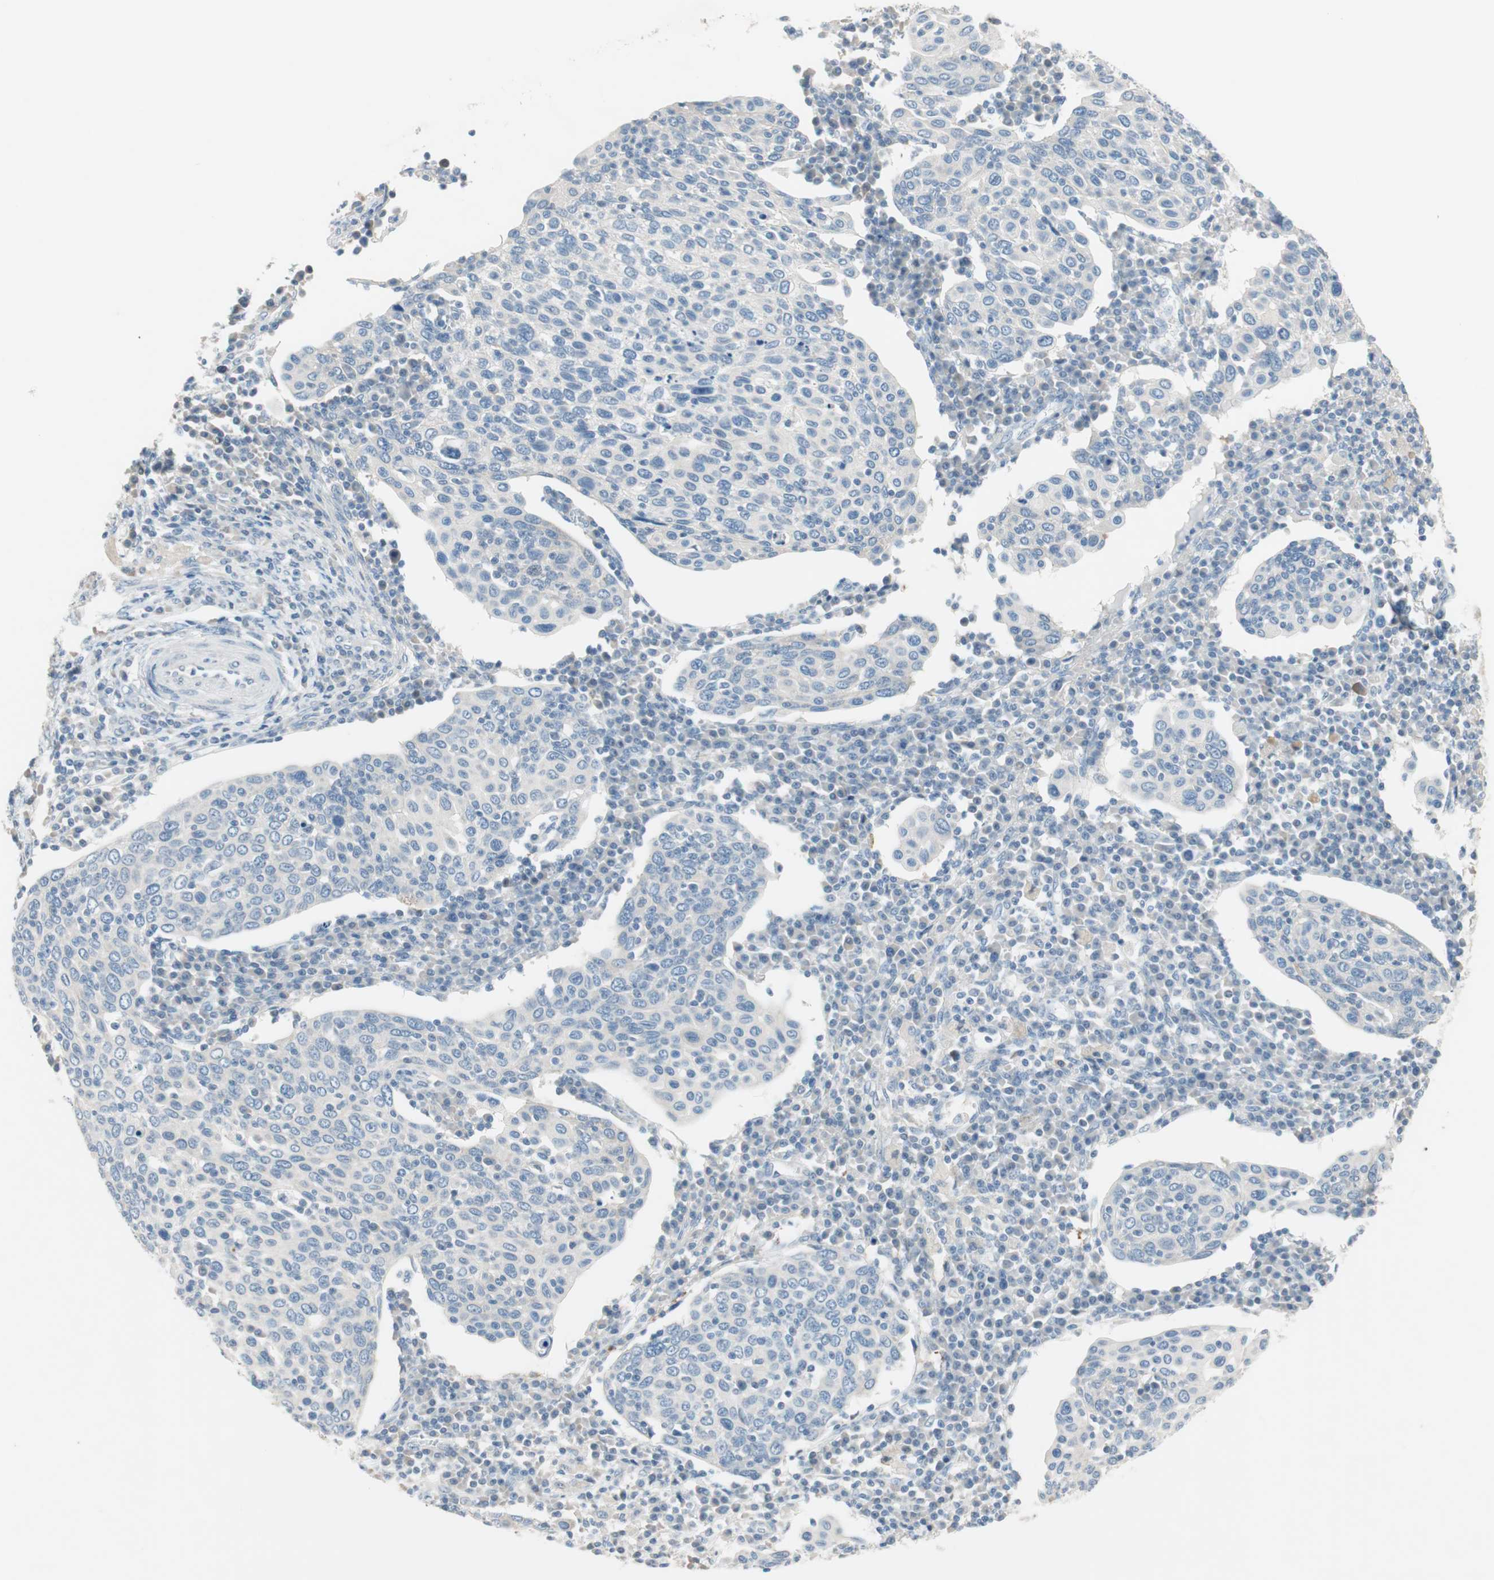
{"staining": {"intensity": "negative", "quantity": "none", "location": "none"}, "tissue": "cervical cancer", "cell_type": "Tumor cells", "image_type": "cancer", "snomed": [{"axis": "morphology", "description": "Squamous cell carcinoma, NOS"}, {"axis": "topography", "description": "Cervix"}], "caption": "High power microscopy photomicrograph of an immunohistochemistry (IHC) micrograph of squamous cell carcinoma (cervical), revealing no significant positivity in tumor cells.", "gene": "PDZK1", "patient": {"sex": "female", "age": 40}}